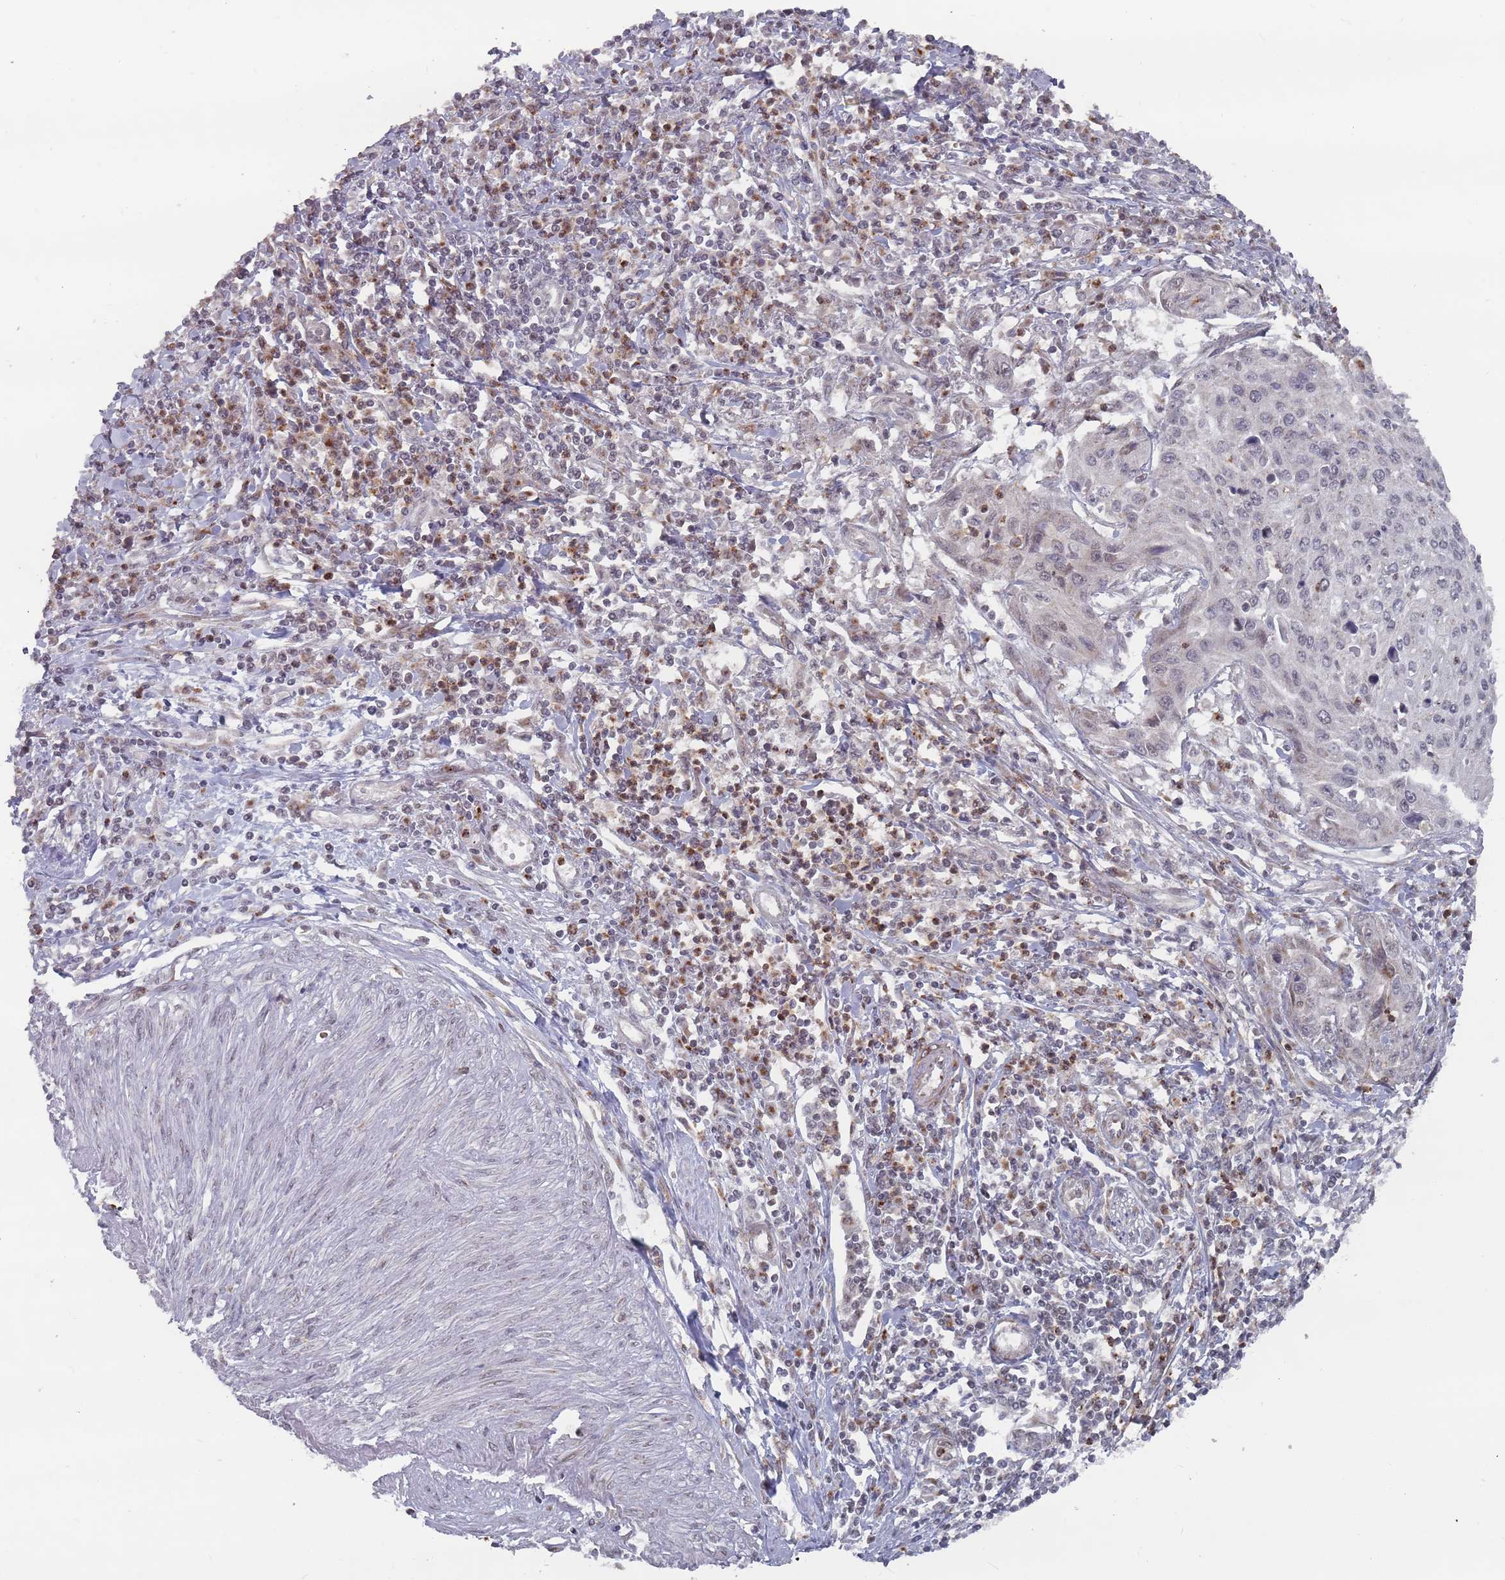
{"staining": {"intensity": "negative", "quantity": "none", "location": "none"}, "tissue": "cervical cancer", "cell_type": "Tumor cells", "image_type": "cancer", "snomed": [{"axis": "morphology", "description": "Squamous cell carcinoma, NOS"}, {"axis": "topography", "description": "Cervix"}], "caption": "Human cervical cancer (squamous cell carcinoma) stained for a protein using immunohistochemistry (IHC) shows no staining in tumor cells.", "gene": "FMO4", "patient": {"sex": "female", "age": 32}}